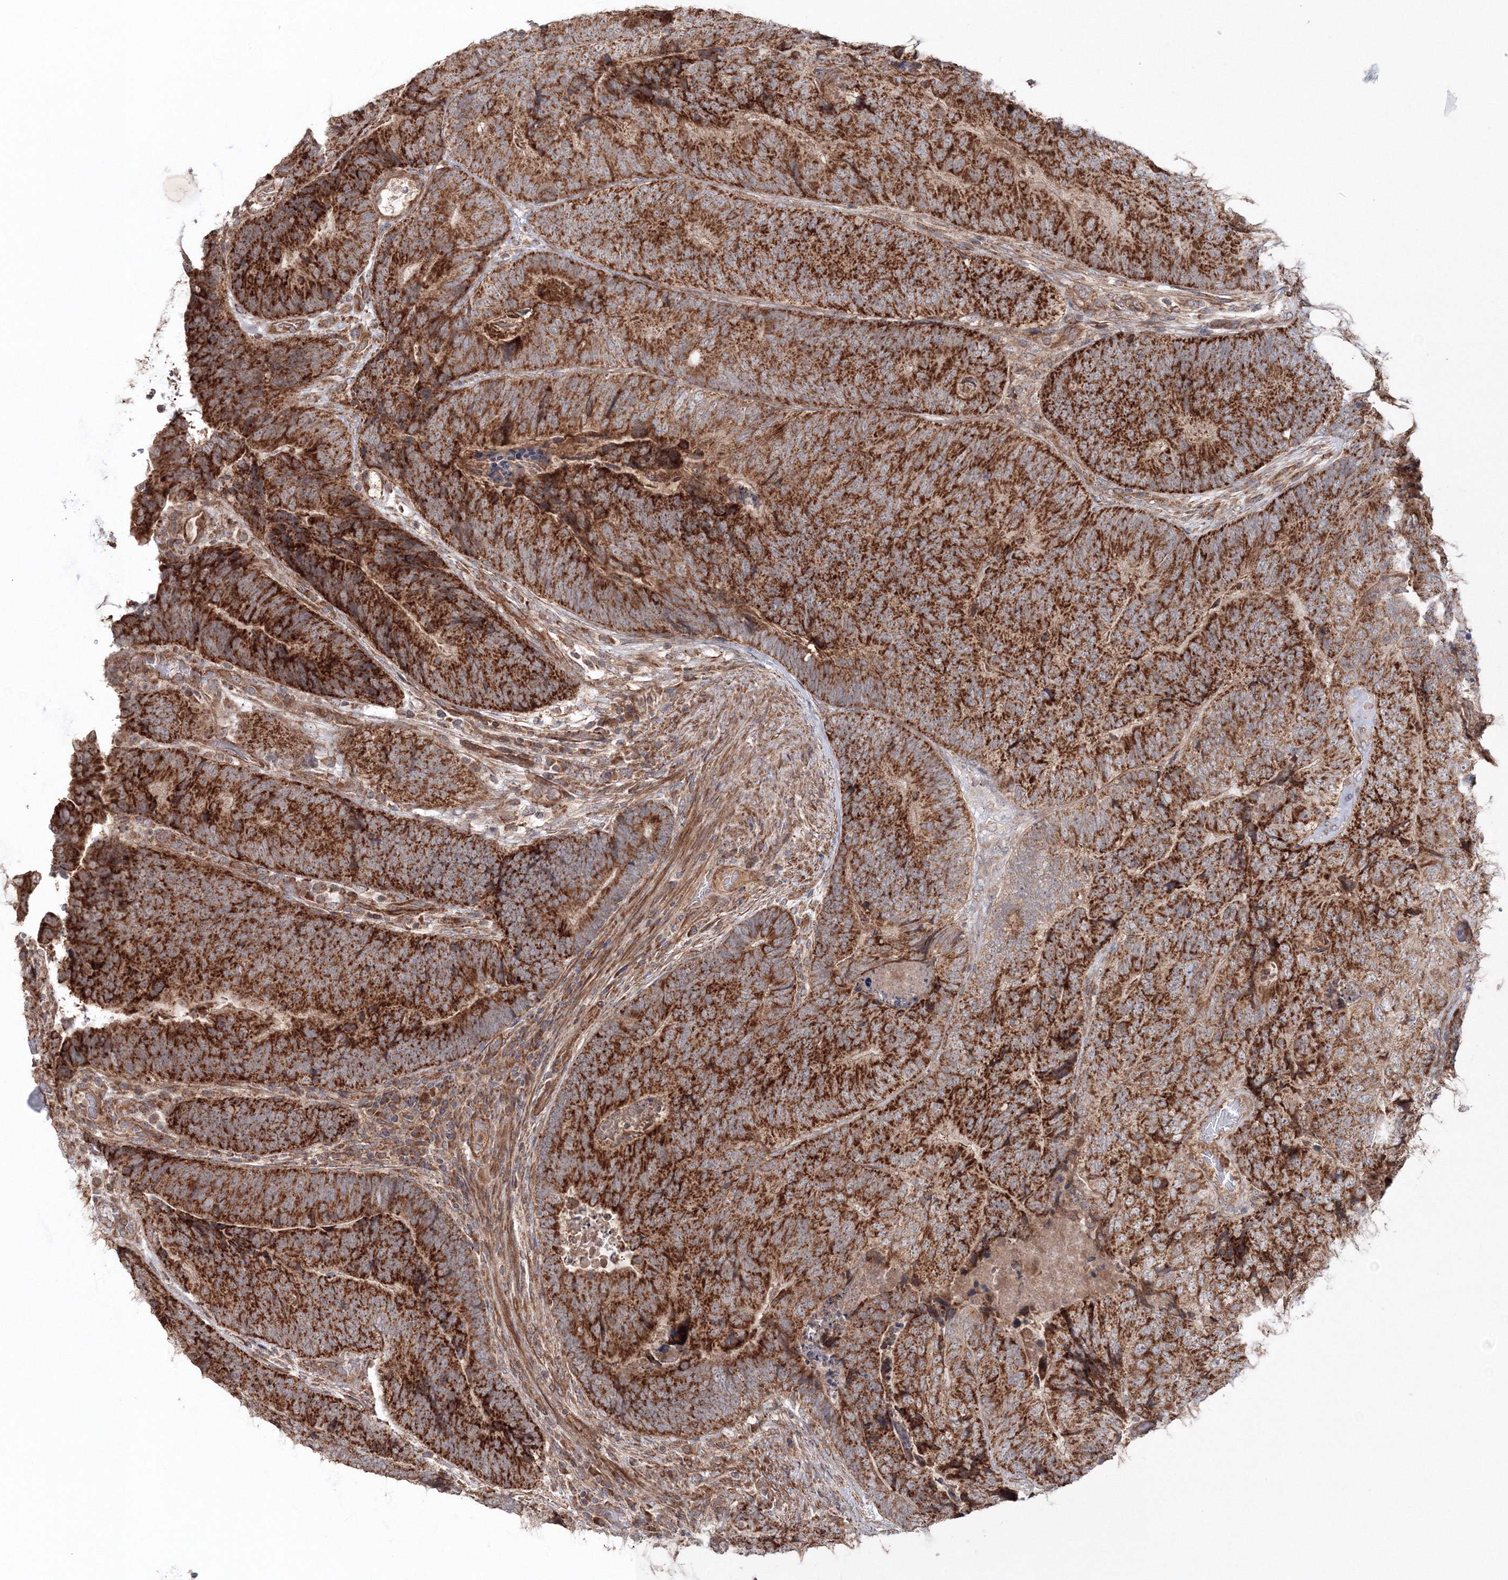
{"staining": {"intensity": "moderate", "quantity": ">75%", "location": "cytoplasmic/membranous"}, "tissue": "colorectal cancer", "cell_type": "Tumor cells", "image_type": "cancer", "snomed": [{"axis": "morphology", "description": "Adenocarcinoma, NOS"}, {"axis": "topography", "description": "Colon"}], "caption": "Colorectal adenocarcinoma stained with a protein marker exhibits moderate staining in tumor cells.", "gene": "NOA1", "patient": {"sex": "female", "age": 67}}